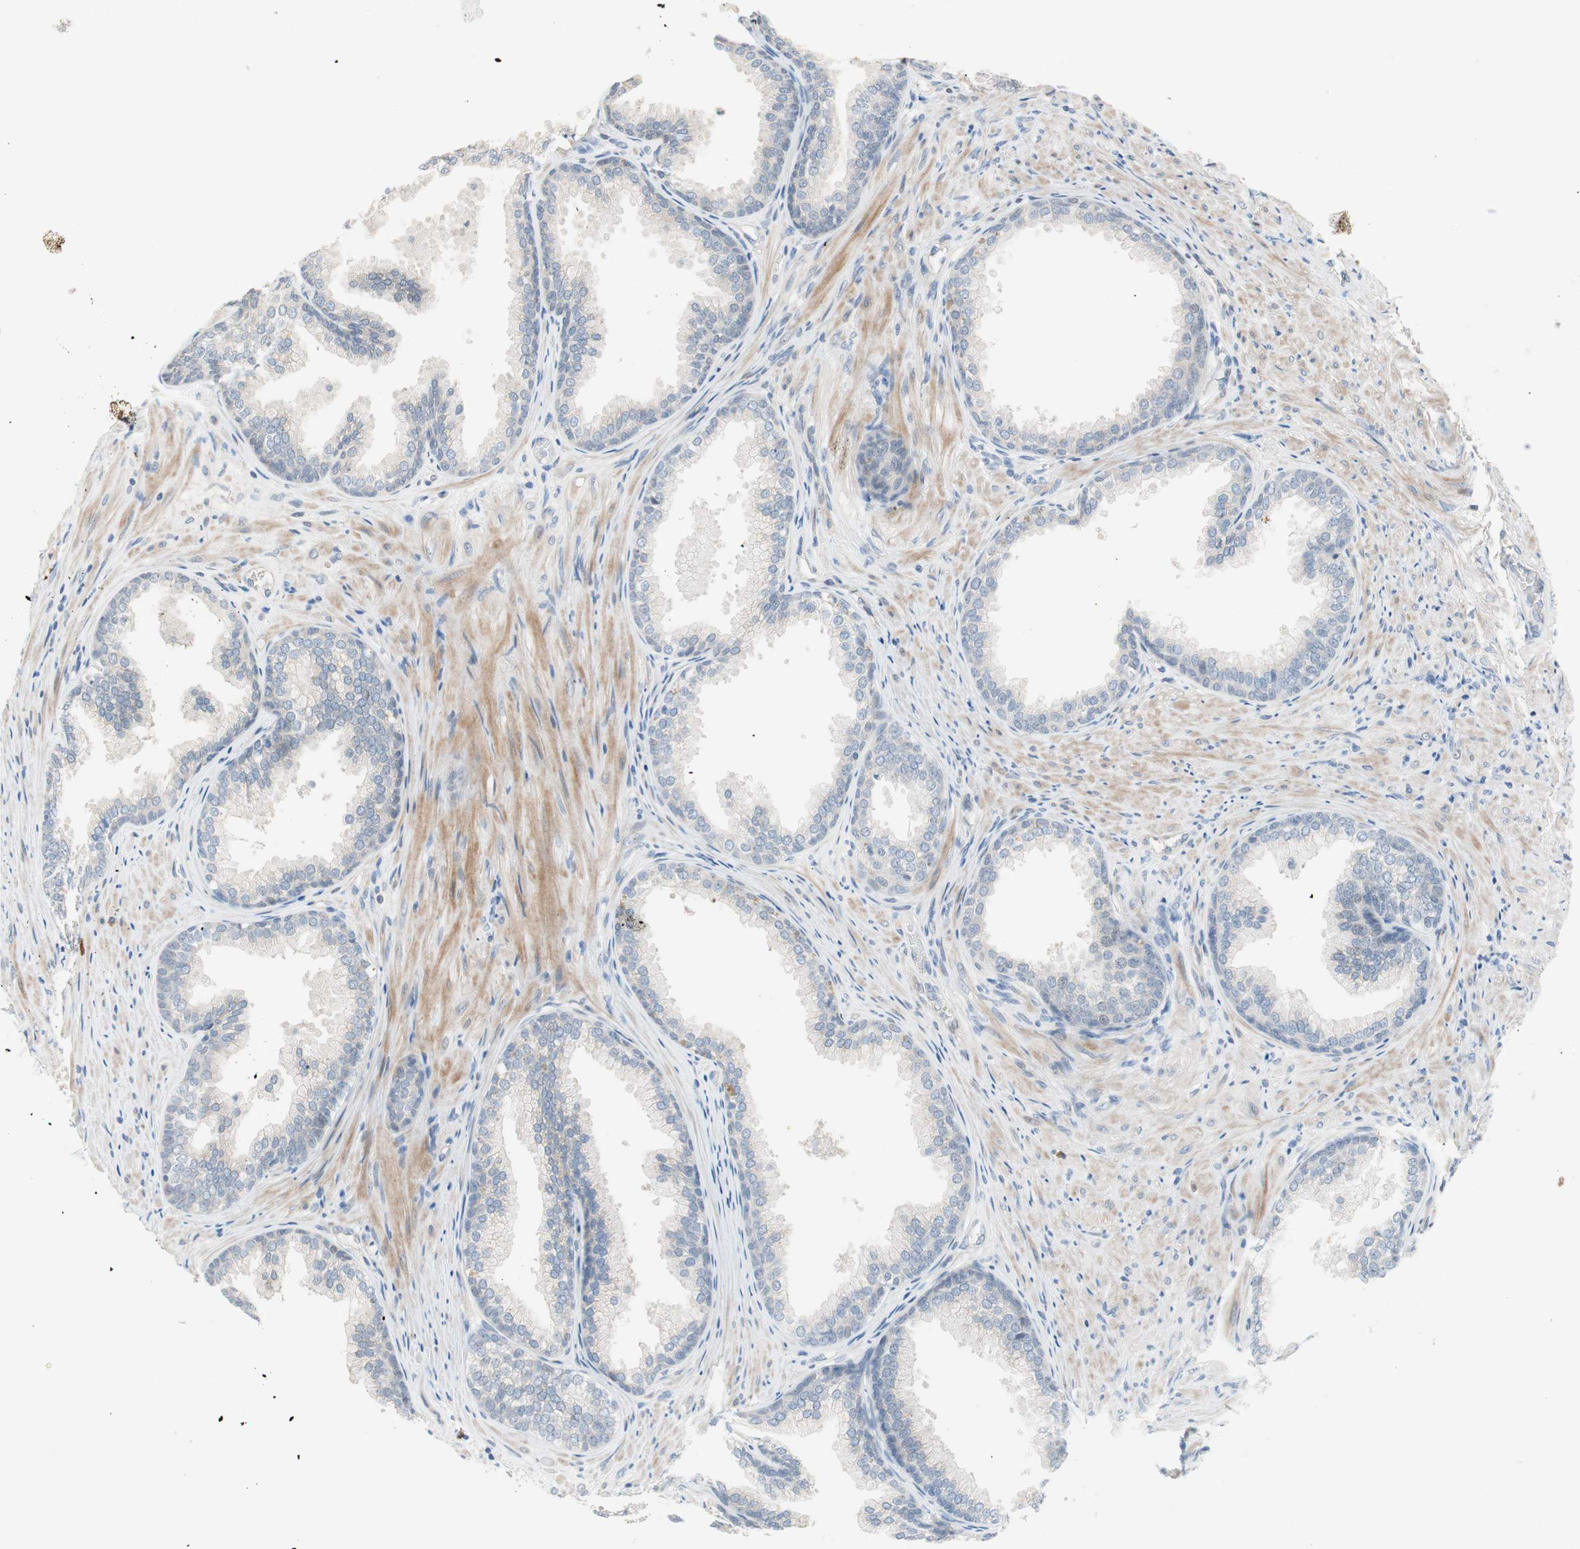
{"staining": {"intensity": "negative", "quantity": "none", "location": "none"}, "tissue": "prostate", "cell_type": "Glandular cells", "image_type": "normal", "snomed": [{"axis": "morphology", "description": "Normal tissue, NOS"}, {"axis": "topography", "description": "Prostate"}], "caption": "The histopathology image exhibits no staining of glandular cells in benign prostate. (DAB (3,3'-diaminobenzidine) IHC visualized using brightfield microscopy, high magnification).", "gene": "PDZK1", "patient": {"sex": "male", "age": 76}}